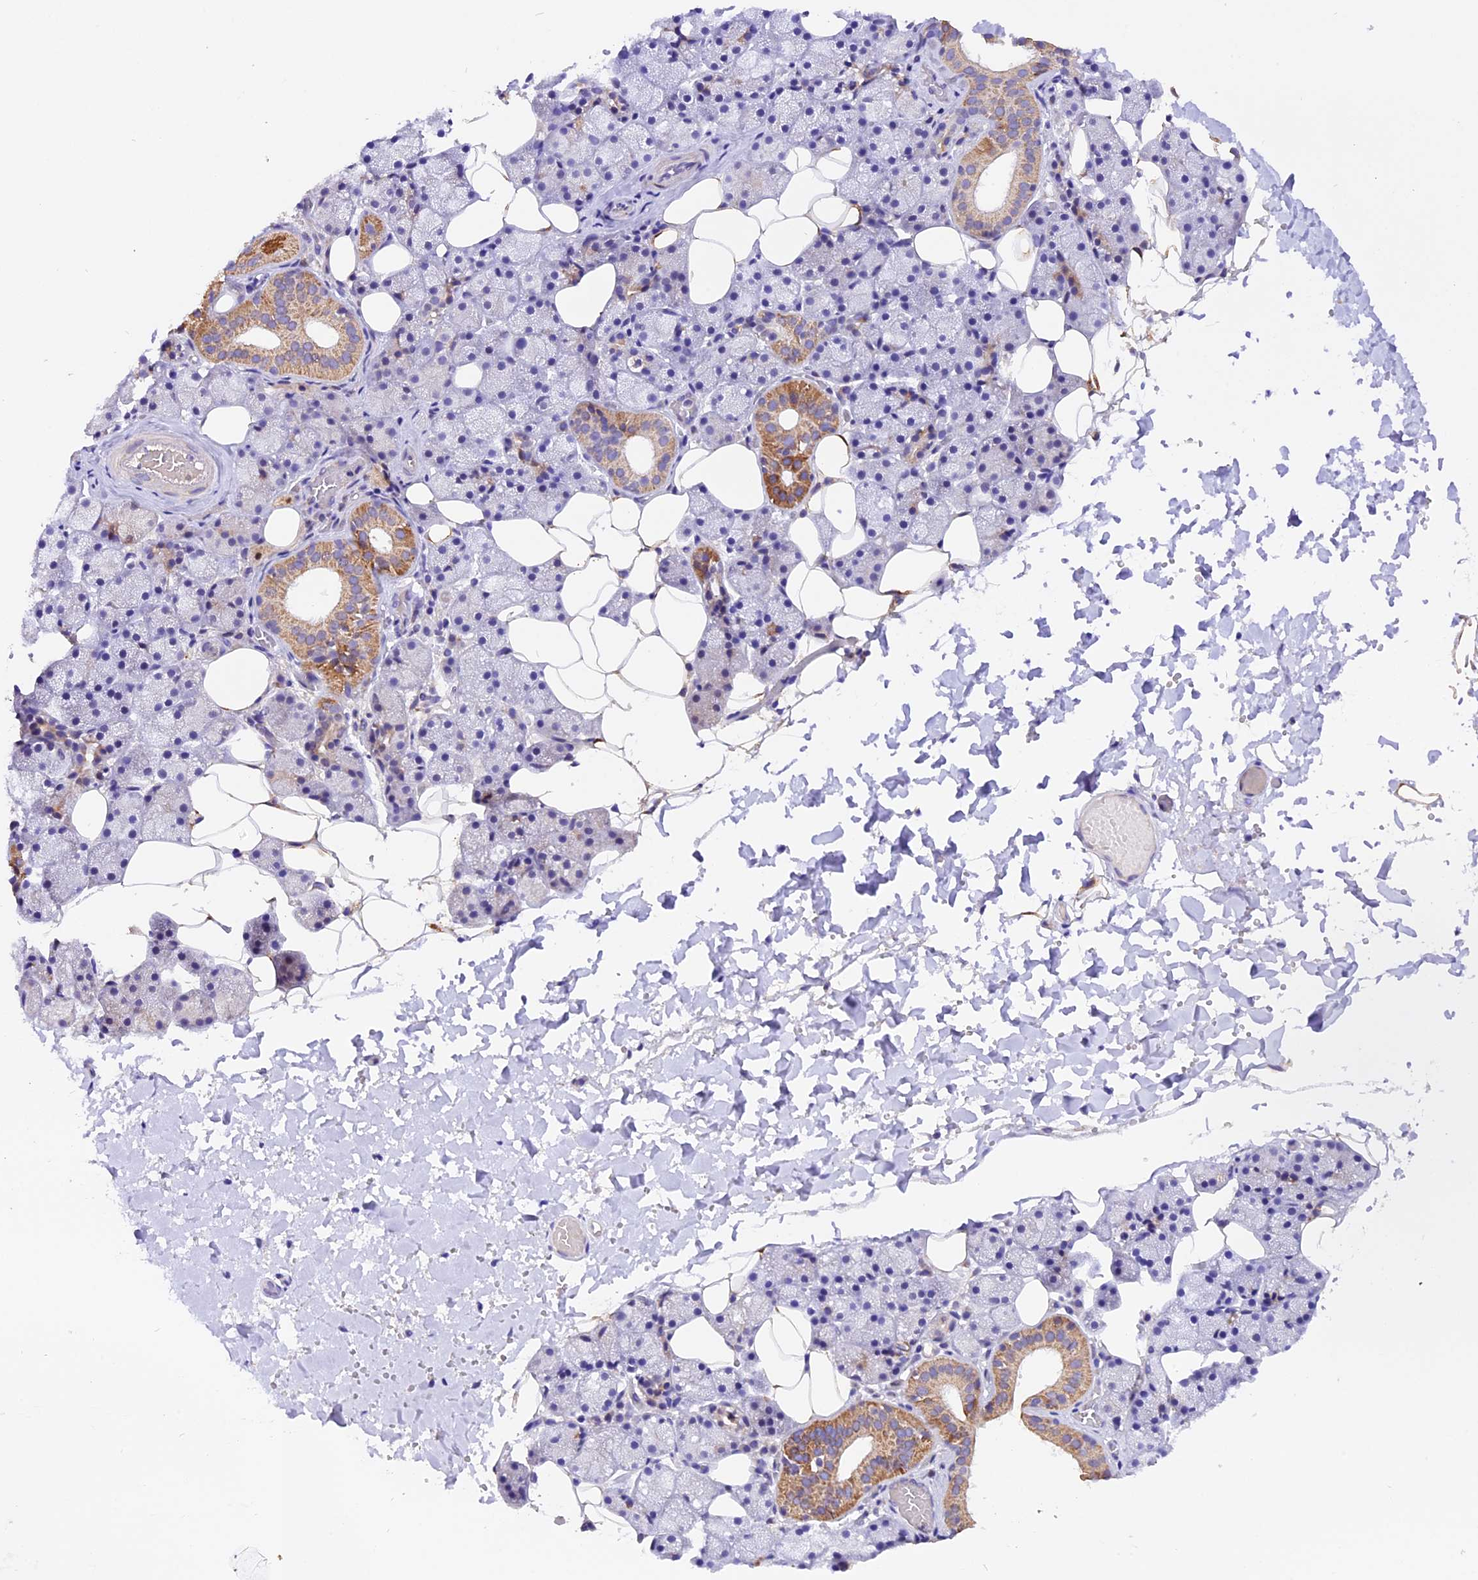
{"staining": {"intensity": "moderate", "quantity": "<25%", "location": "cytoplasmic/membranous"}, "tissue": "salivary gland", "cell_type": "Glandular cells", "image_type": "normal", "snomed": [{"axis": "morphology", "description": "Normal tissue, NOS"}, {"axis": "topography", "description": "Salivary gland"}], "caption": "Salivary gland stained with a protein marker displays moderate staining in glandular cells.", "gene": "DDX28", "patient": {"sex": "female", "age": 33}}